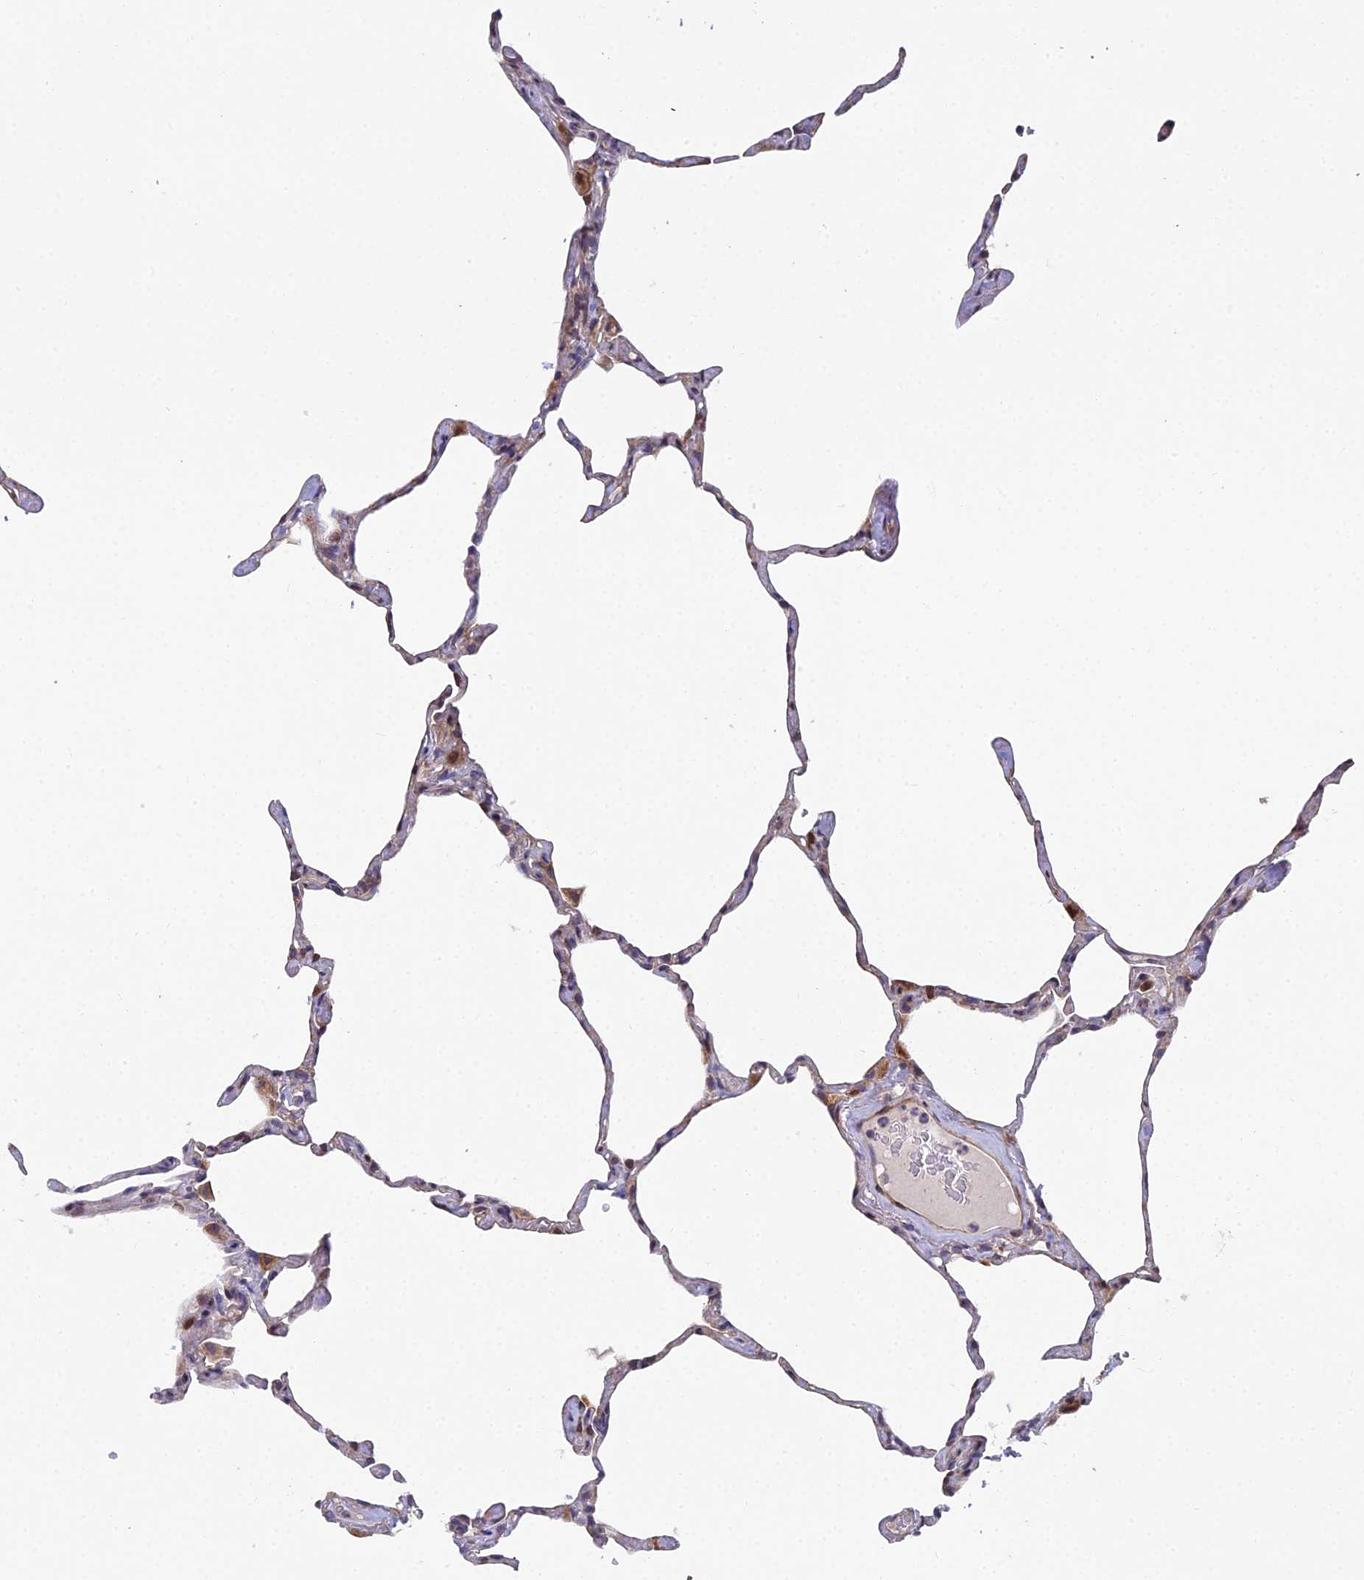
{"staining": {"intensity": "moderate", "quantity": "<25%", "location": "cytoplasmic/membranous,nuclear"}, "tissue": "lung", "cell_type": "Alveolar cells", "image_type": "normal", "snomed": [{"axis": "morphology", "description": "Normal tissue, NOS"}, {"axis": "topography", "description": "Lung"}], "caption": "Normal lung displays moderate cytoplasmic/membranous,nuclear staining in approximately <25% of alveolar cells.", "gene": "RAB28", "patient": {"sex": "male", "age": 65}}